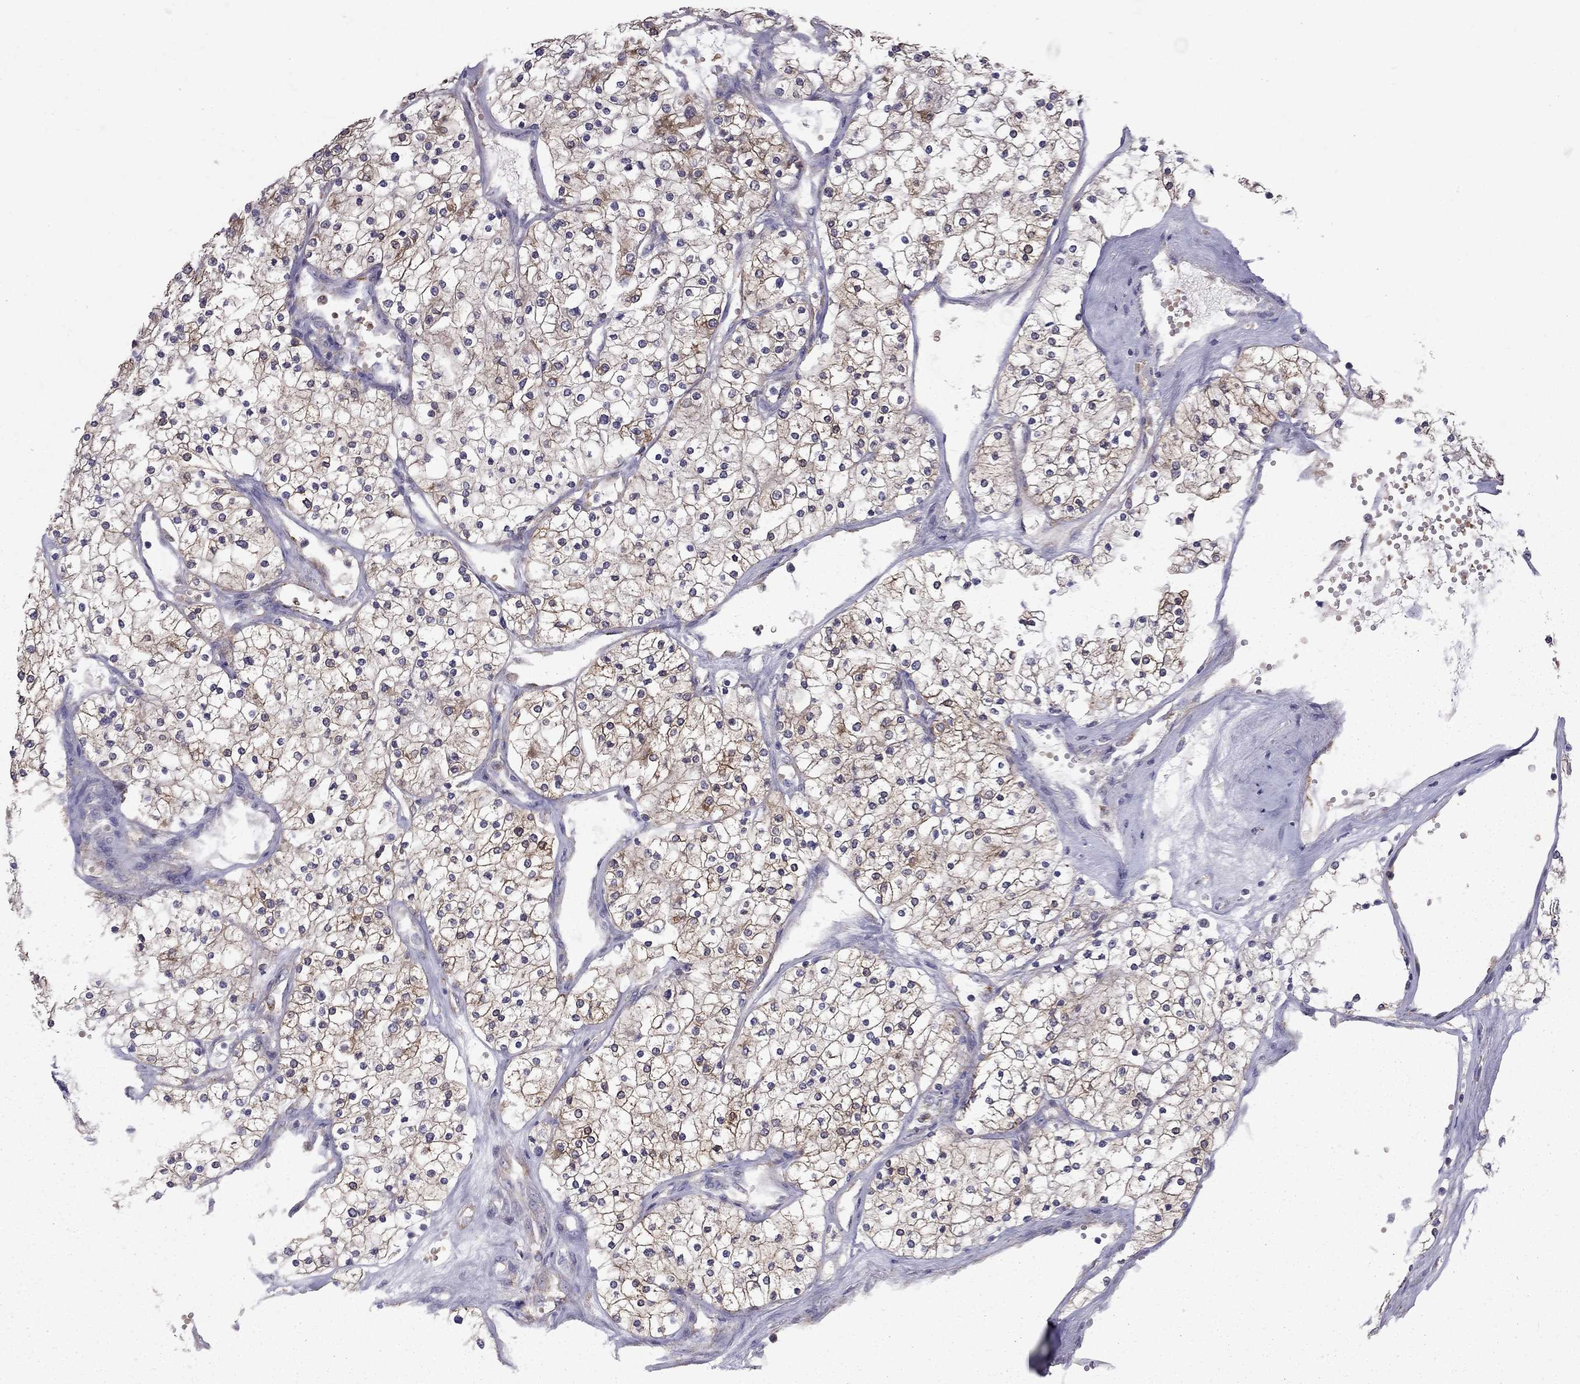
{"staining": {"intensity": "moderate", "quantity": ">75%", "location": "cytoplasmic/membranous"}, "tissue": "renal cancer", "cell_type": "Tumor cells", "image_type": "cancer", "snomed": [{"axis": "morphology", "description": "Adenocarcinoma, NOS"}, {"axis": "topography", "description": "Kidney"}], "caption": "Immunohistochemistry image of renal cancer (adenocarcinoma) stained for a protein (brown), which shows medium levels of moderate cytoplasmic/membranous positivity in approximately >75% of tumor cells.", "gene": "EIF4E3", "patient": {"sex": "male", "age": 80}}